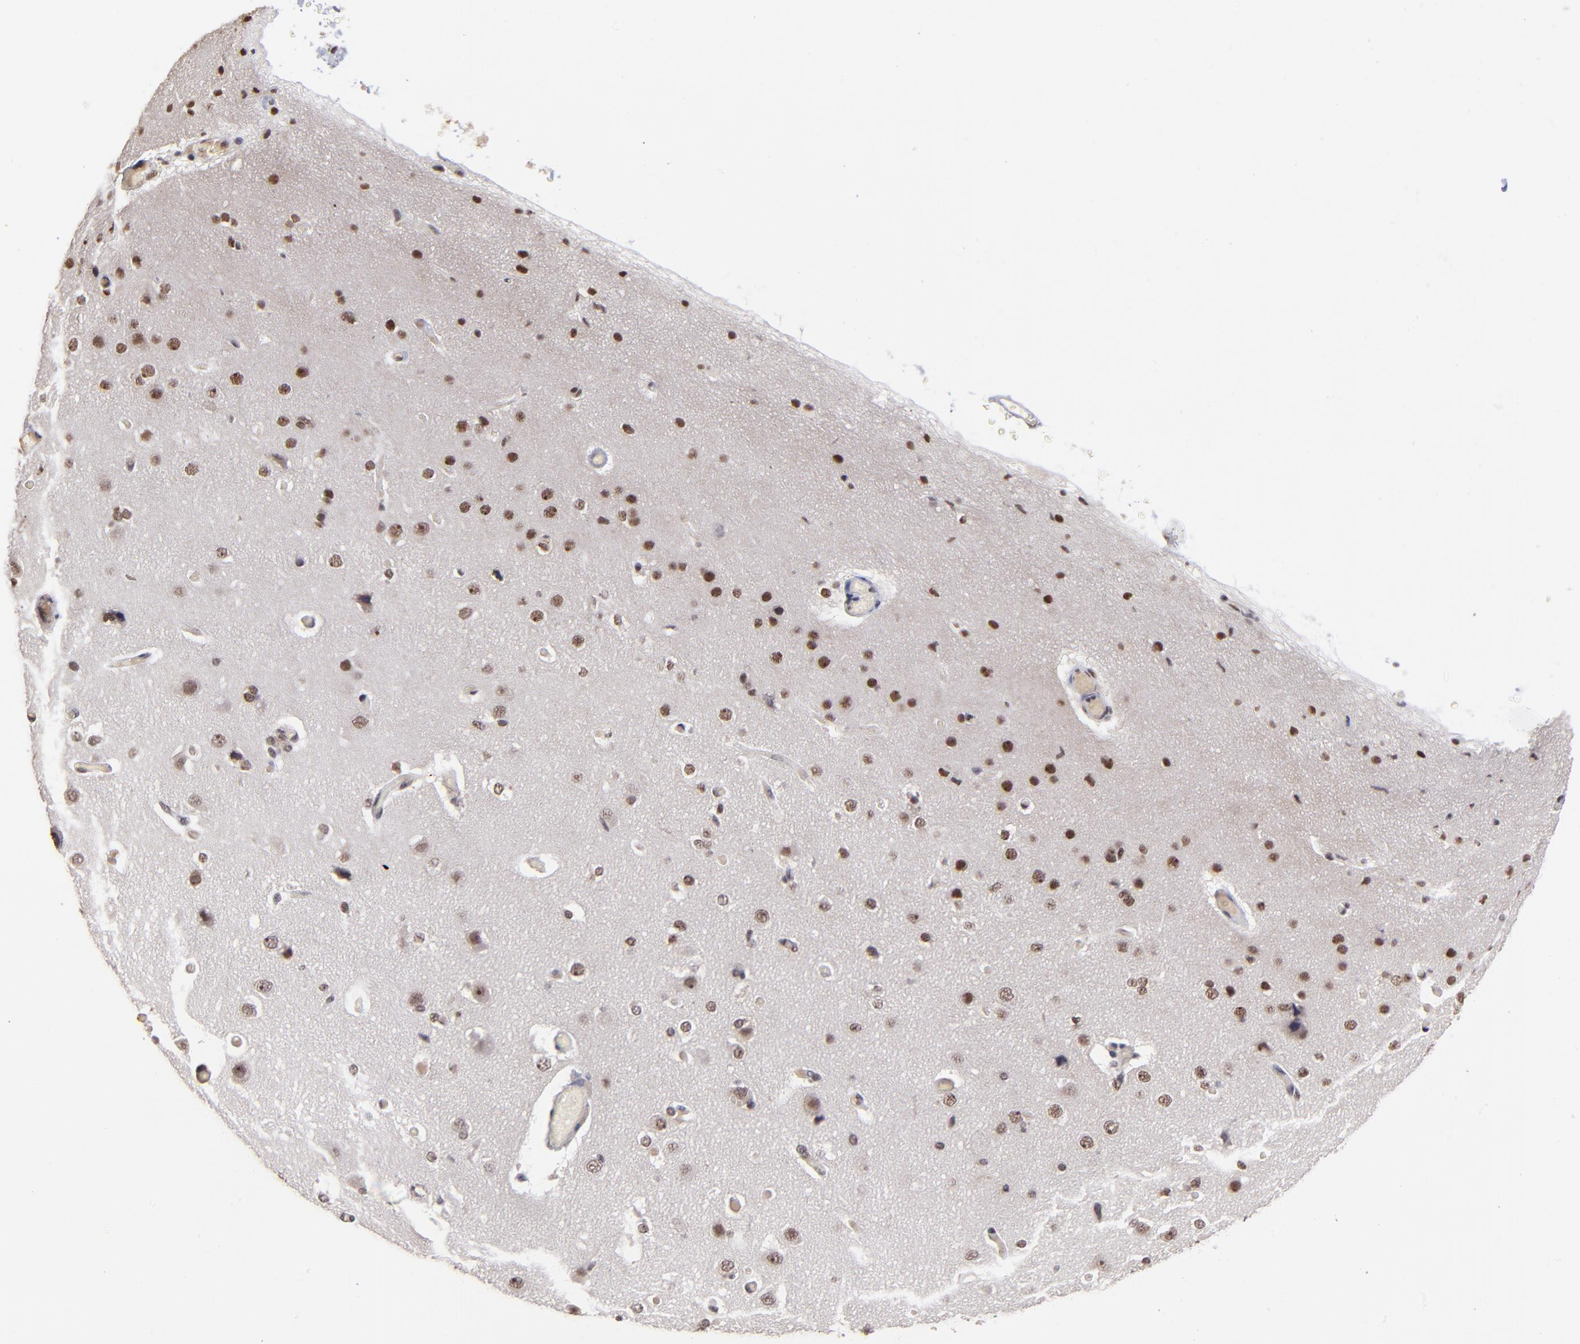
{"staining": {"intensity": "strong", "quantity": ">75%", "location": "nuclear"}, "tissue": "cerebral cortex", "cell_type": "Endothelial cells", "image_type": "normal", "snomed": [{"axis": "morphology", "description": "Normal tissue, NOS"}, {"axis": "morphology", "description": "Glioma, malignant, High grade"}, {"axis": "topography", "description": "Cerebral cortex"}], "caption": "Unremarkable cerebral cortex demonstrates strong nuclear staining in approximately >75% of endothelial cells, visualized by immunohistochemistry.", "gene": "ZNF146", "patient": {"sex": "male", "age": 77}}